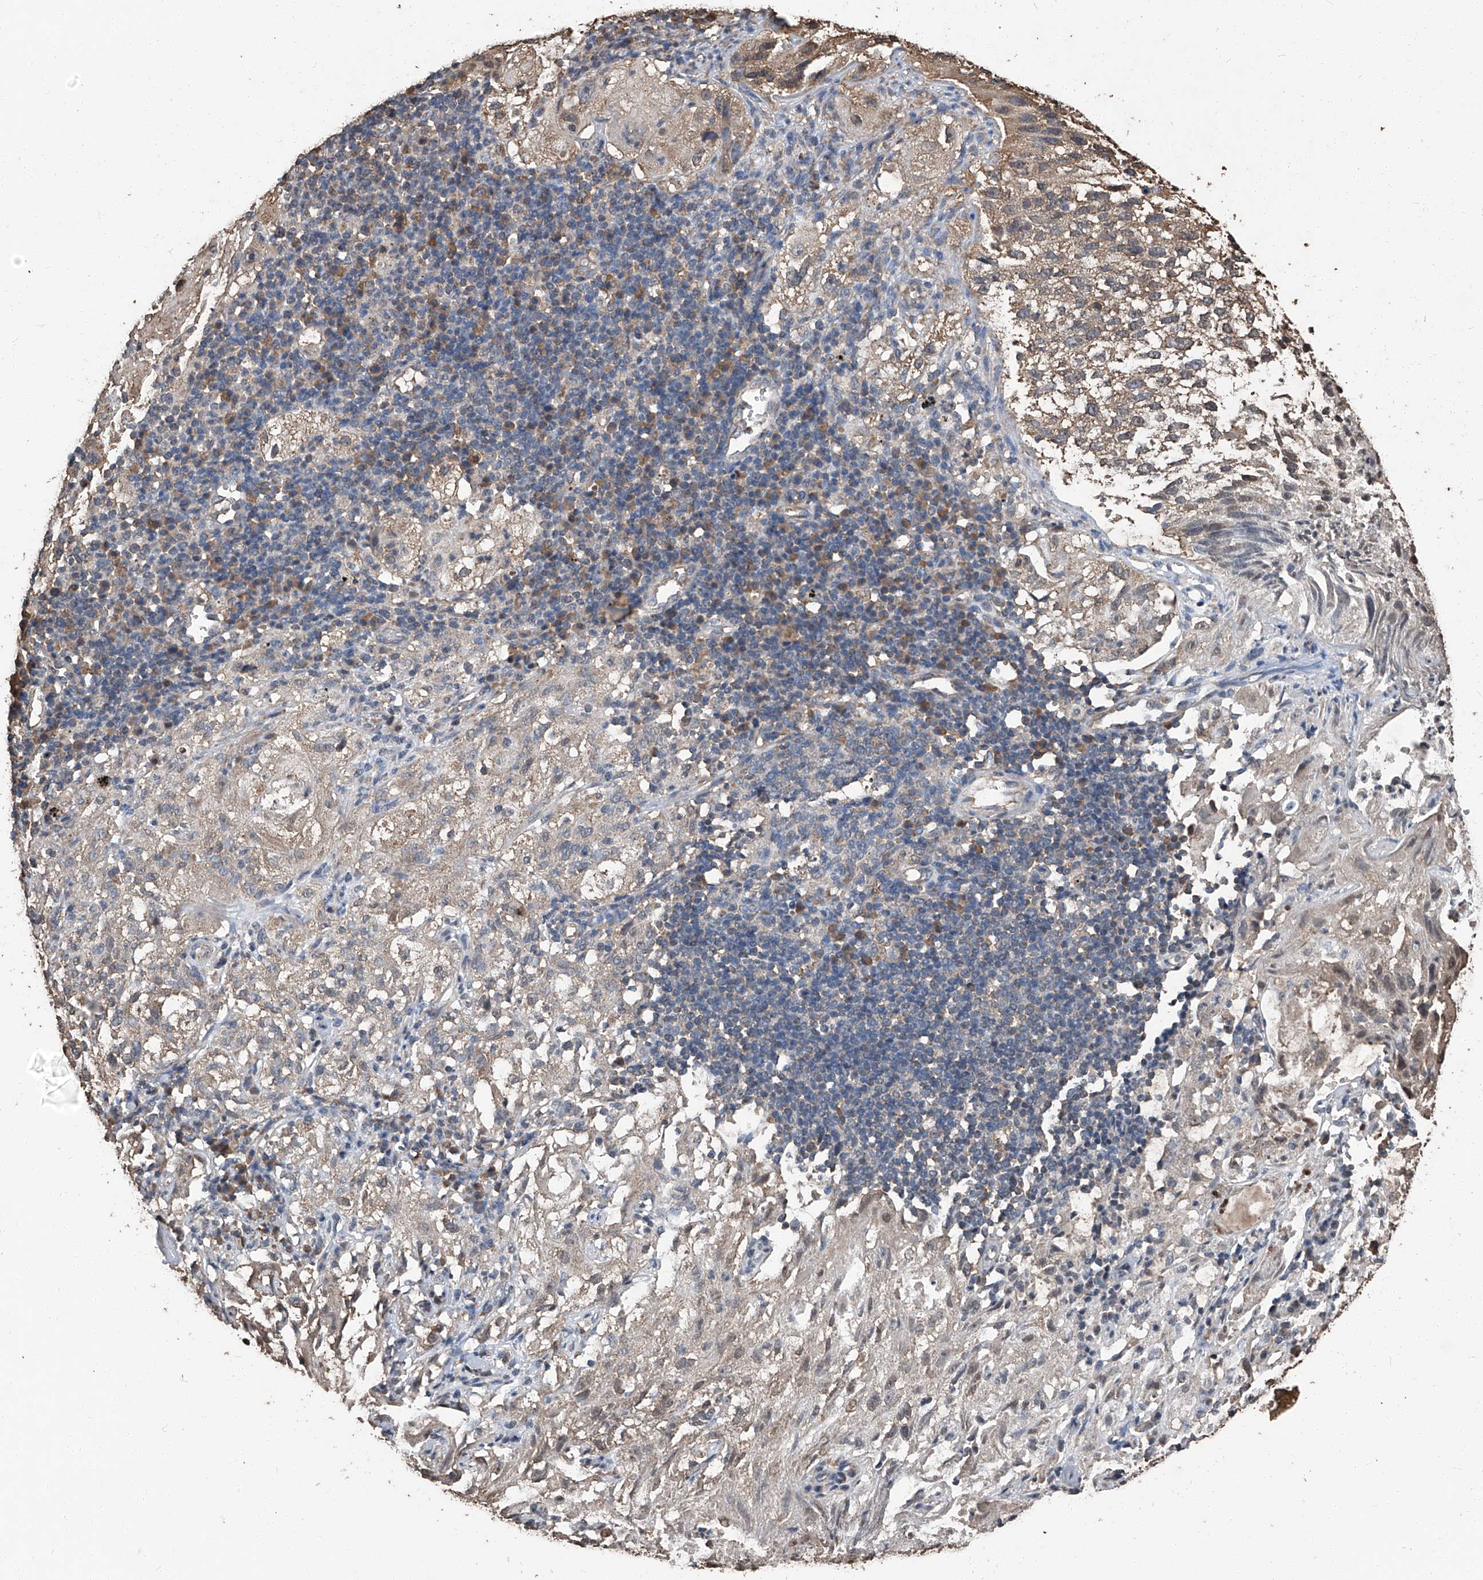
{"staining": {"intensity": "moderate", "quantity": "25%-75%", "location": "cytoplasmic/membranous"}, "tissue": "lung cancer", "cell_type": "Tumor cells", "image_type": "cancer", "snomed": [{"axis": "morphology", "description": "Inflammation, NOS"}, {"axis": "morphology", "description": "Squamous cell carcinoma, NOS"}, {"axis": "topography", "description": "Lymph node"}, {"axis": "topography", "description": "Soft tissue"}, {"axis": "topography", "description": "Lung"}], "caption": "Human lung cancer stained with a protein marker displays moderate staining in tumor cells.", "gene": "STARD7", "patient": {"sex": "male", "age": 66}}